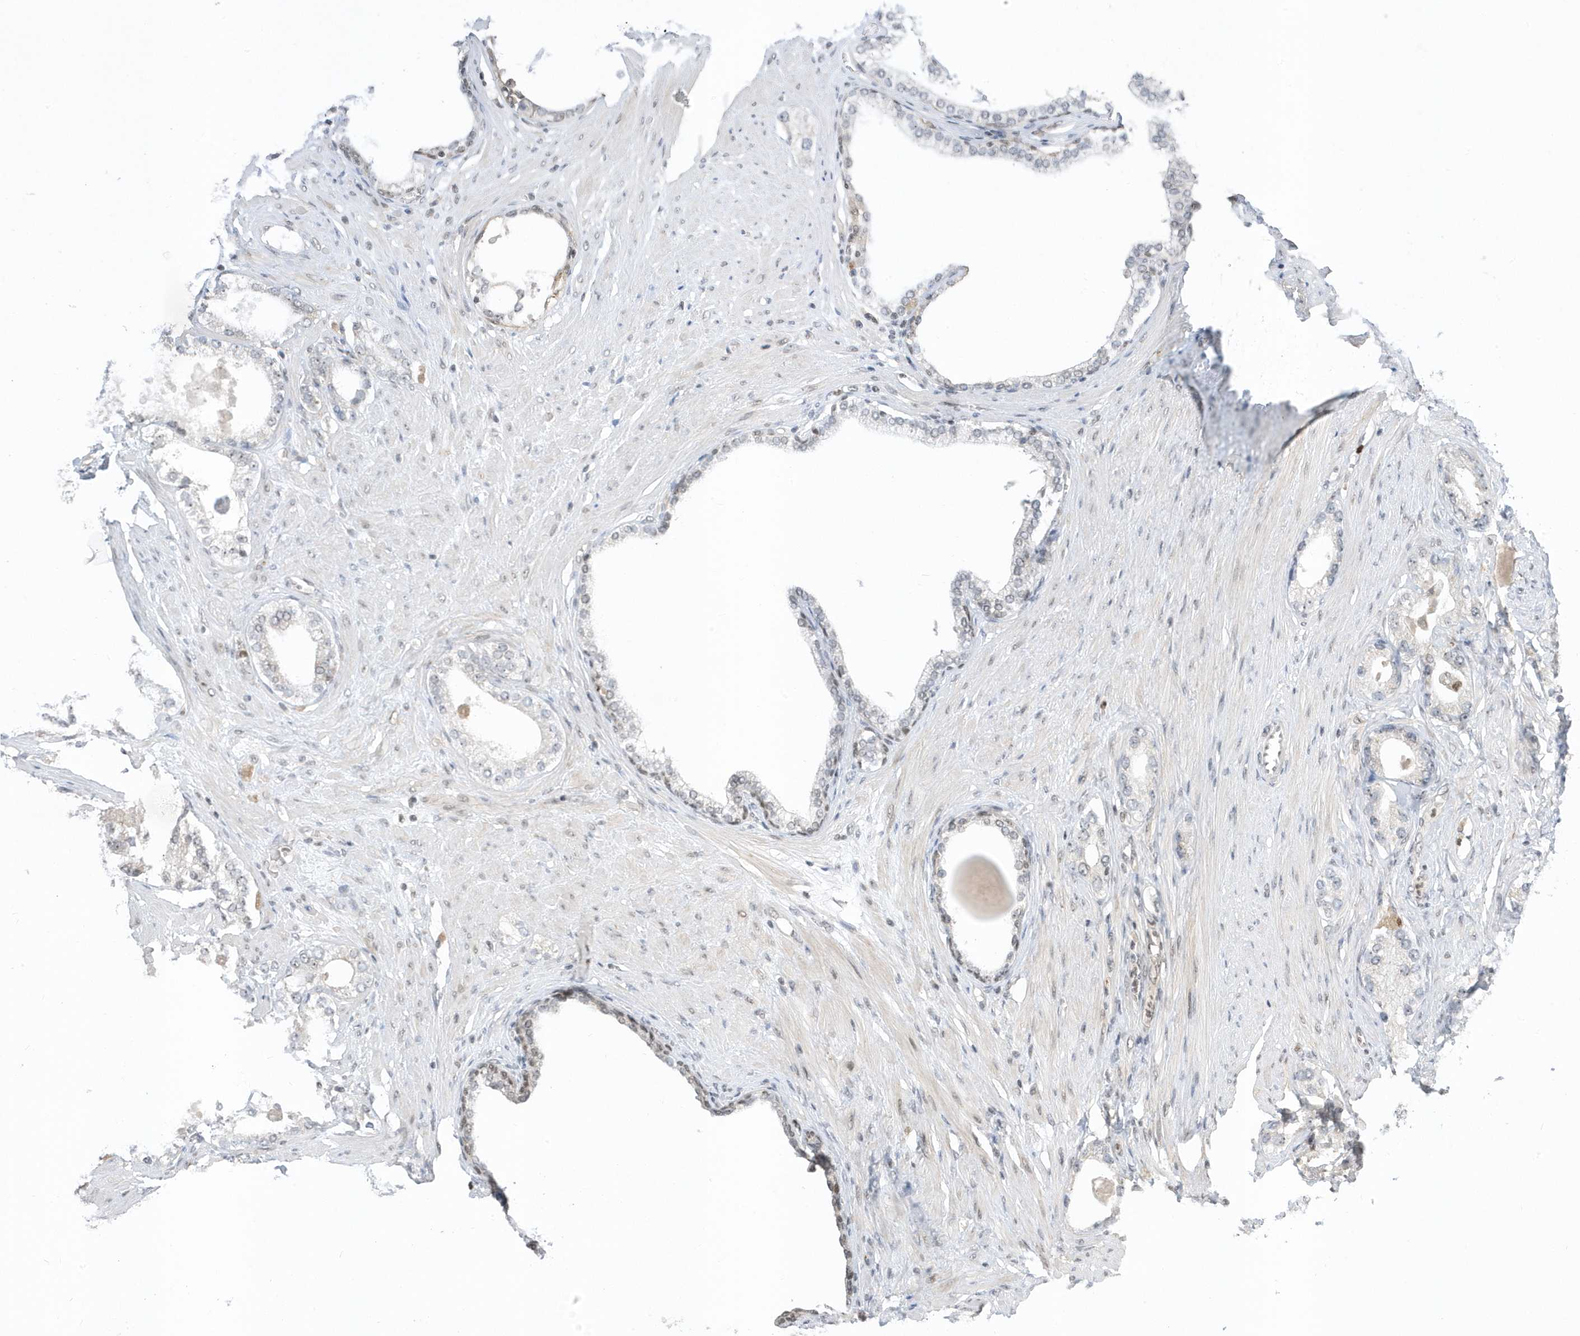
{"staining": {"intensity": "negative", "quantity": "none", "location": "none"}, "tissue": "prostate cancer", "cell_type": "Tumor cells", "image_type": "cancer", "snomed": [{"axis": "morphology", "description": "Adenocarcinoma, High grade"}, {"axis": "topography", "description": "Prostate"}], "caption": "A micrograph of human prostate high-grade adenocarcinoma is negative for staining in tumor cells.", "gene": "ZNF740", "patient": {"sex": "male", "age": 63}}